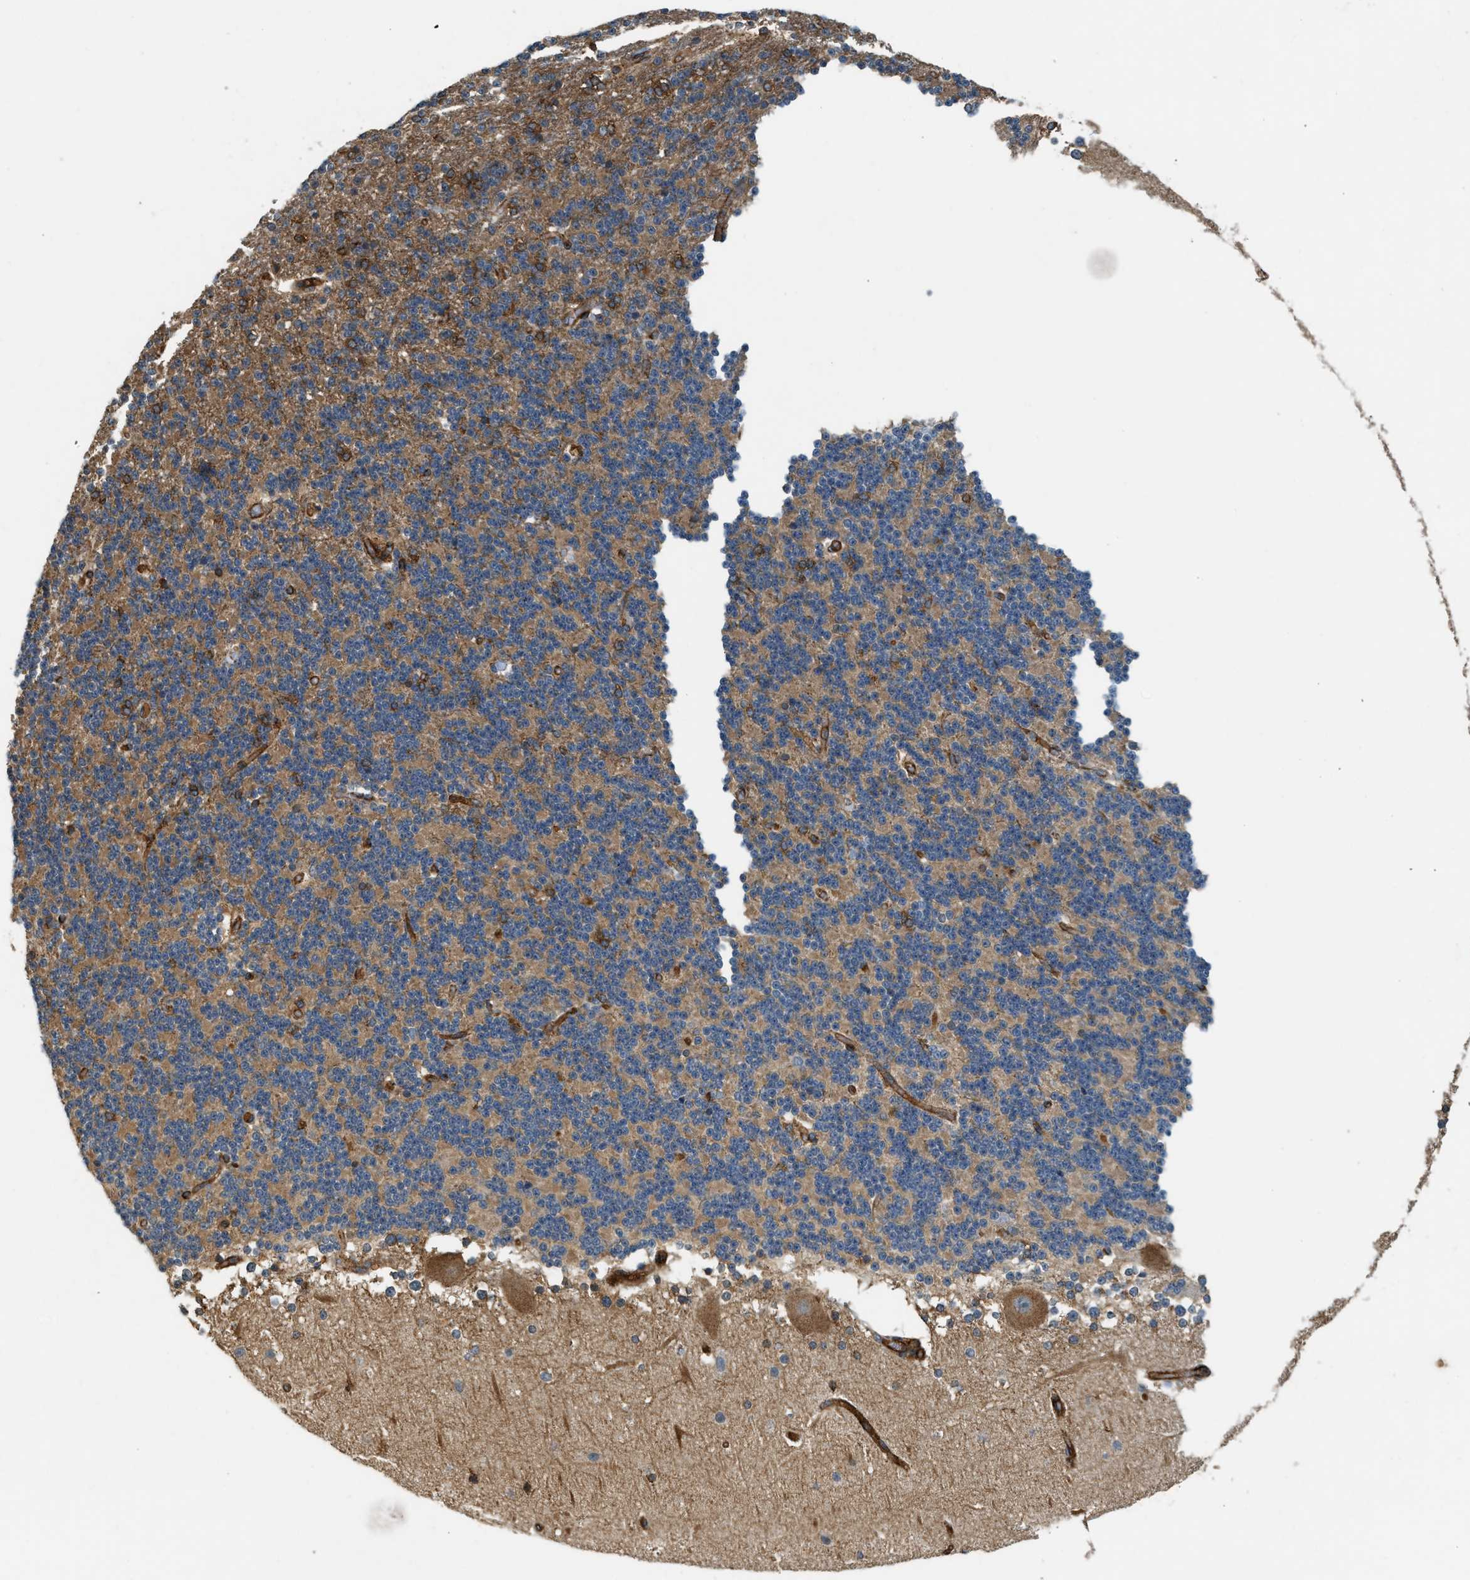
{"staining": {"intensity": "moderate", "quantity": "25%-75%", "location": "cytoplasmic/membranous"}, "tissue": "cerebellum", "cell_type": "Cells in granular layer", "image_type": "normal", "snomed": [{"axis": "morphology", "description": "Normal tissue, NOS"}, {"axis": "topography", "description": "Cerebellum"}], "caption": "IHC micrograph of unremarkable cerebellum: cerebellum stained using immunohistochemistry (IHC) demonstrates medium levels of moderate protein expression localized specifically in the cytoplasmic/membranous of cells in granular layer, appearing as a cytoplasmic/membranous brown color.", "gene": "HIP1", "patient": {"sex": "female", "age": 19}}